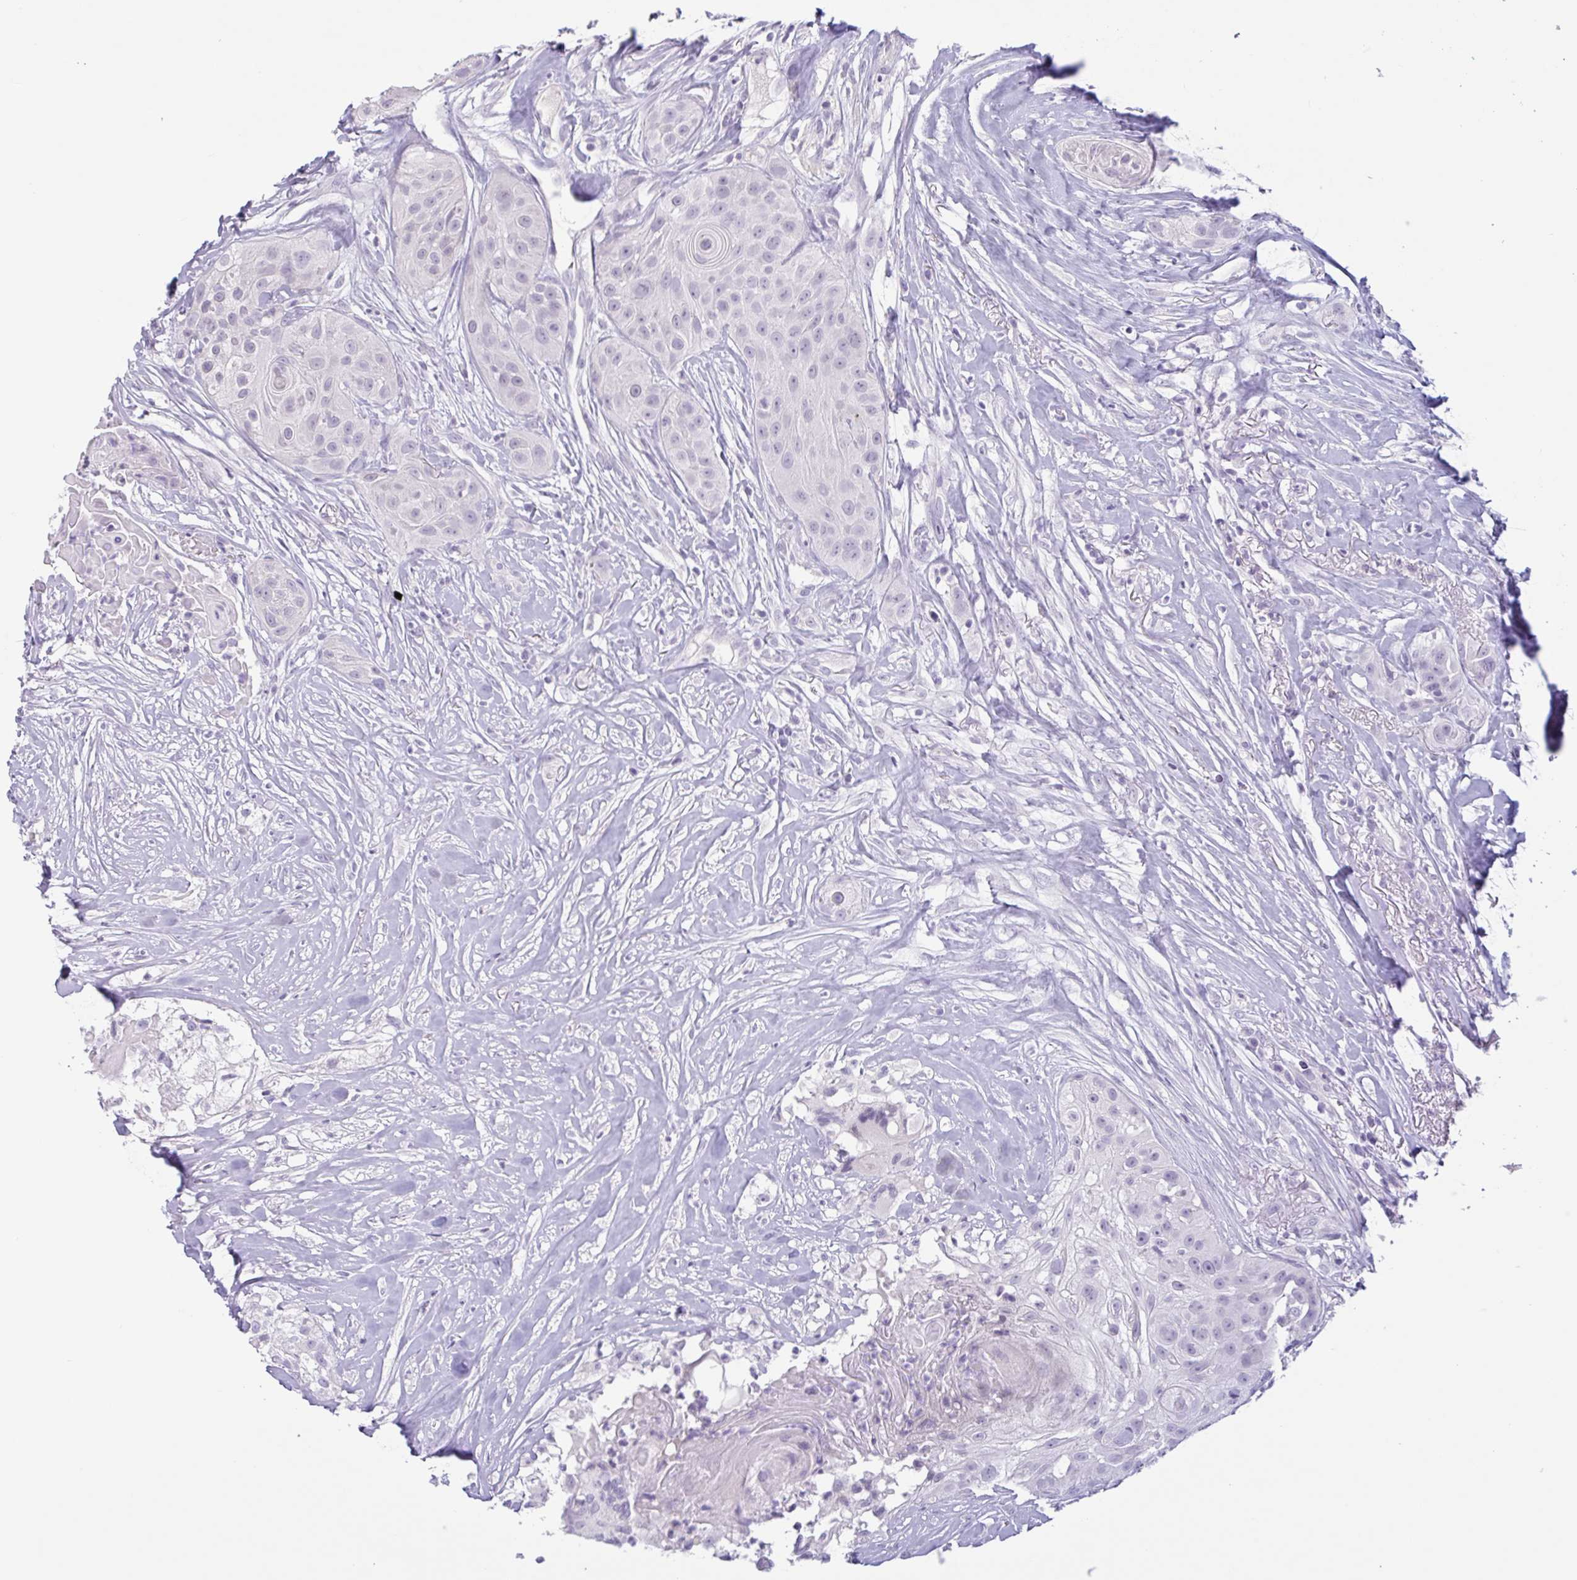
{"staining": {"intensity": "negative", "quantity": "none", "location": "none"}, "tissue": "head and neck cancer", "cell_type": "Tumor cells", "image_type": "cancer", "snomed": [{"axis": "morphology", "description": "Squamous cell carcinoma, NOS"}, {"axis": "topography", "description": "Head-Neck"}], "caption": "Immunohistochemistry of head and neck cancer shows no positivity in tumor cells. (Brightfield microscopy of DAB immunohistochemistry at high magnification).", "gene": "CTSE", "patient": {"sex": "male", "age": 83}}